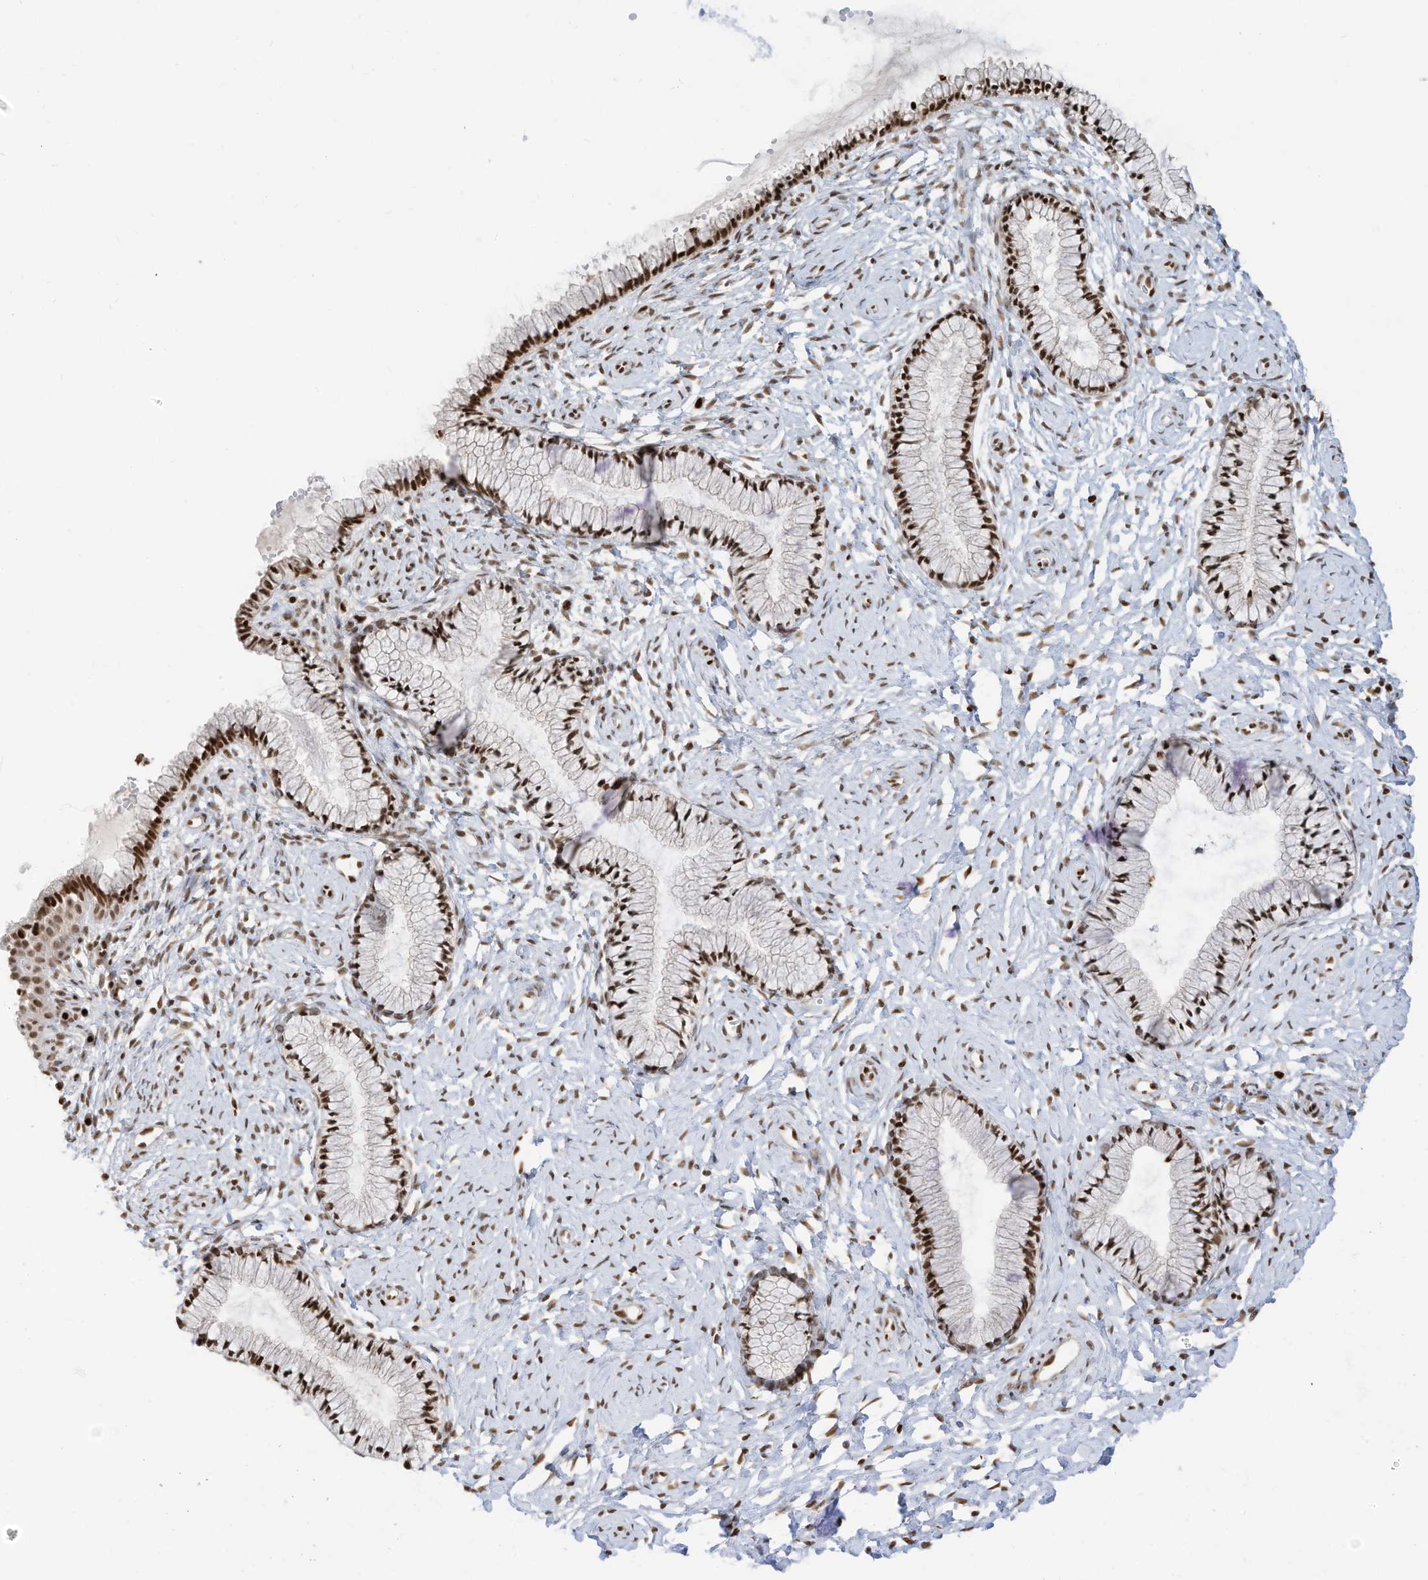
{"staining": {"intensity": "strong", "quantity": ">75%", "location": "nuclear"}, "tissue": "cervix", "cell_type": "Glandular cells", "image_type": "normal", "snomed": [{"axis": "morphology", "description": "Normal tissue, NOS"}, {"axis": "topography", "description": "Cervix"}], "caption": "Protein staining exhibits strong nuclear expression in approximately >75% of glandular cells in benign cervix.", "gene": "SAMD15", "patient": {"sex": "female", "age": 33}}